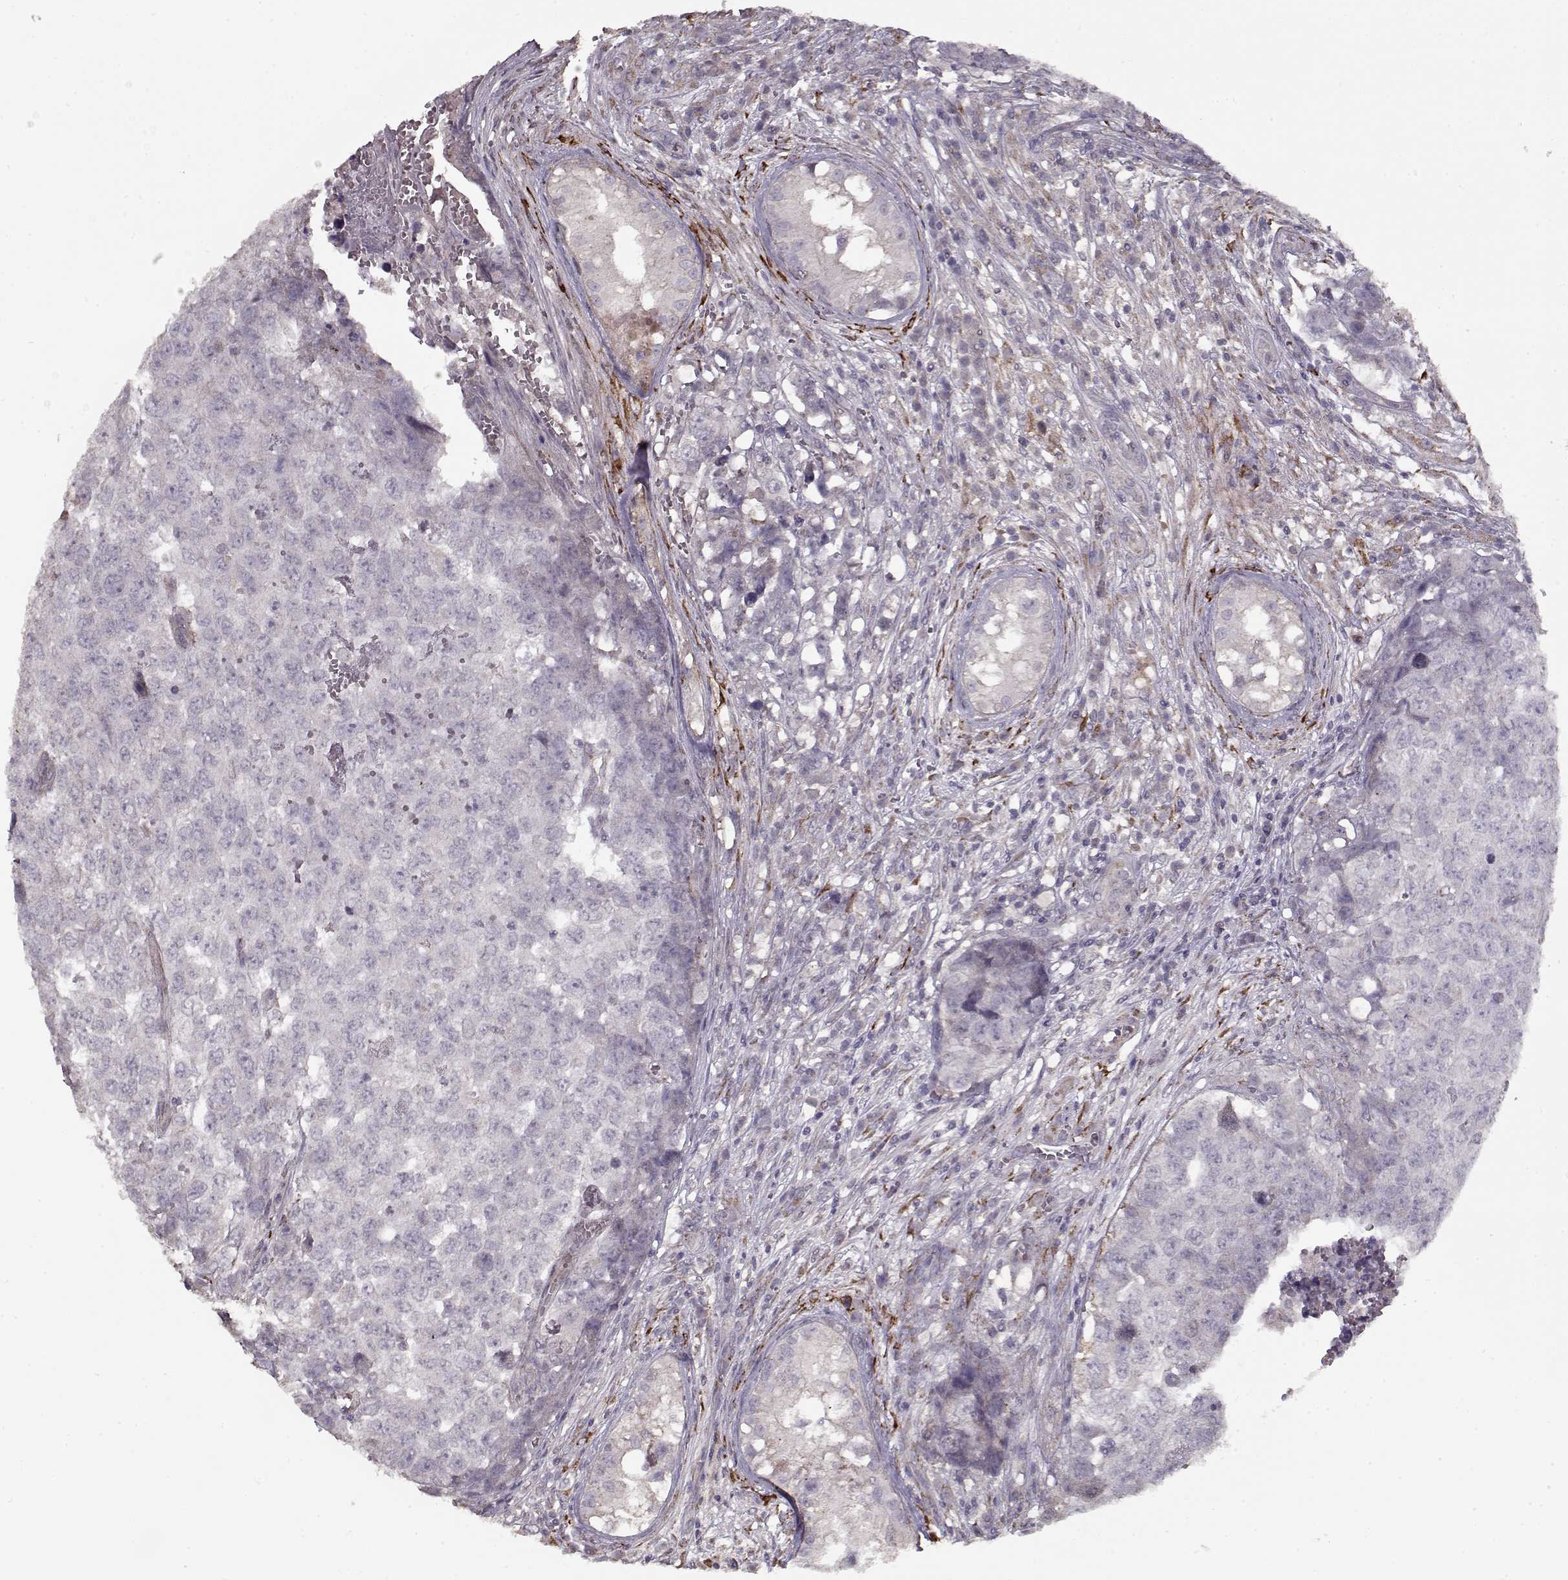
{"staining": {"intensity": "negative", "quantity": "none", "location": "none"}, "tissue": "testis cancer", "cell_type": "Tumor cells", "image_type": "cancer", "snomed": [{"axis": "morphology", "description": "Carcinoma, Embryonal, NOS"}, {"axis": "topography", "description": "Testis"}], "caption": "Immunohistochemistry image of testis cancer stained for a protein (brown), which demonstrates no staining in tumor cells.", "gene": "LAMA2", "patient": {"sex": "male", "age": 23}}